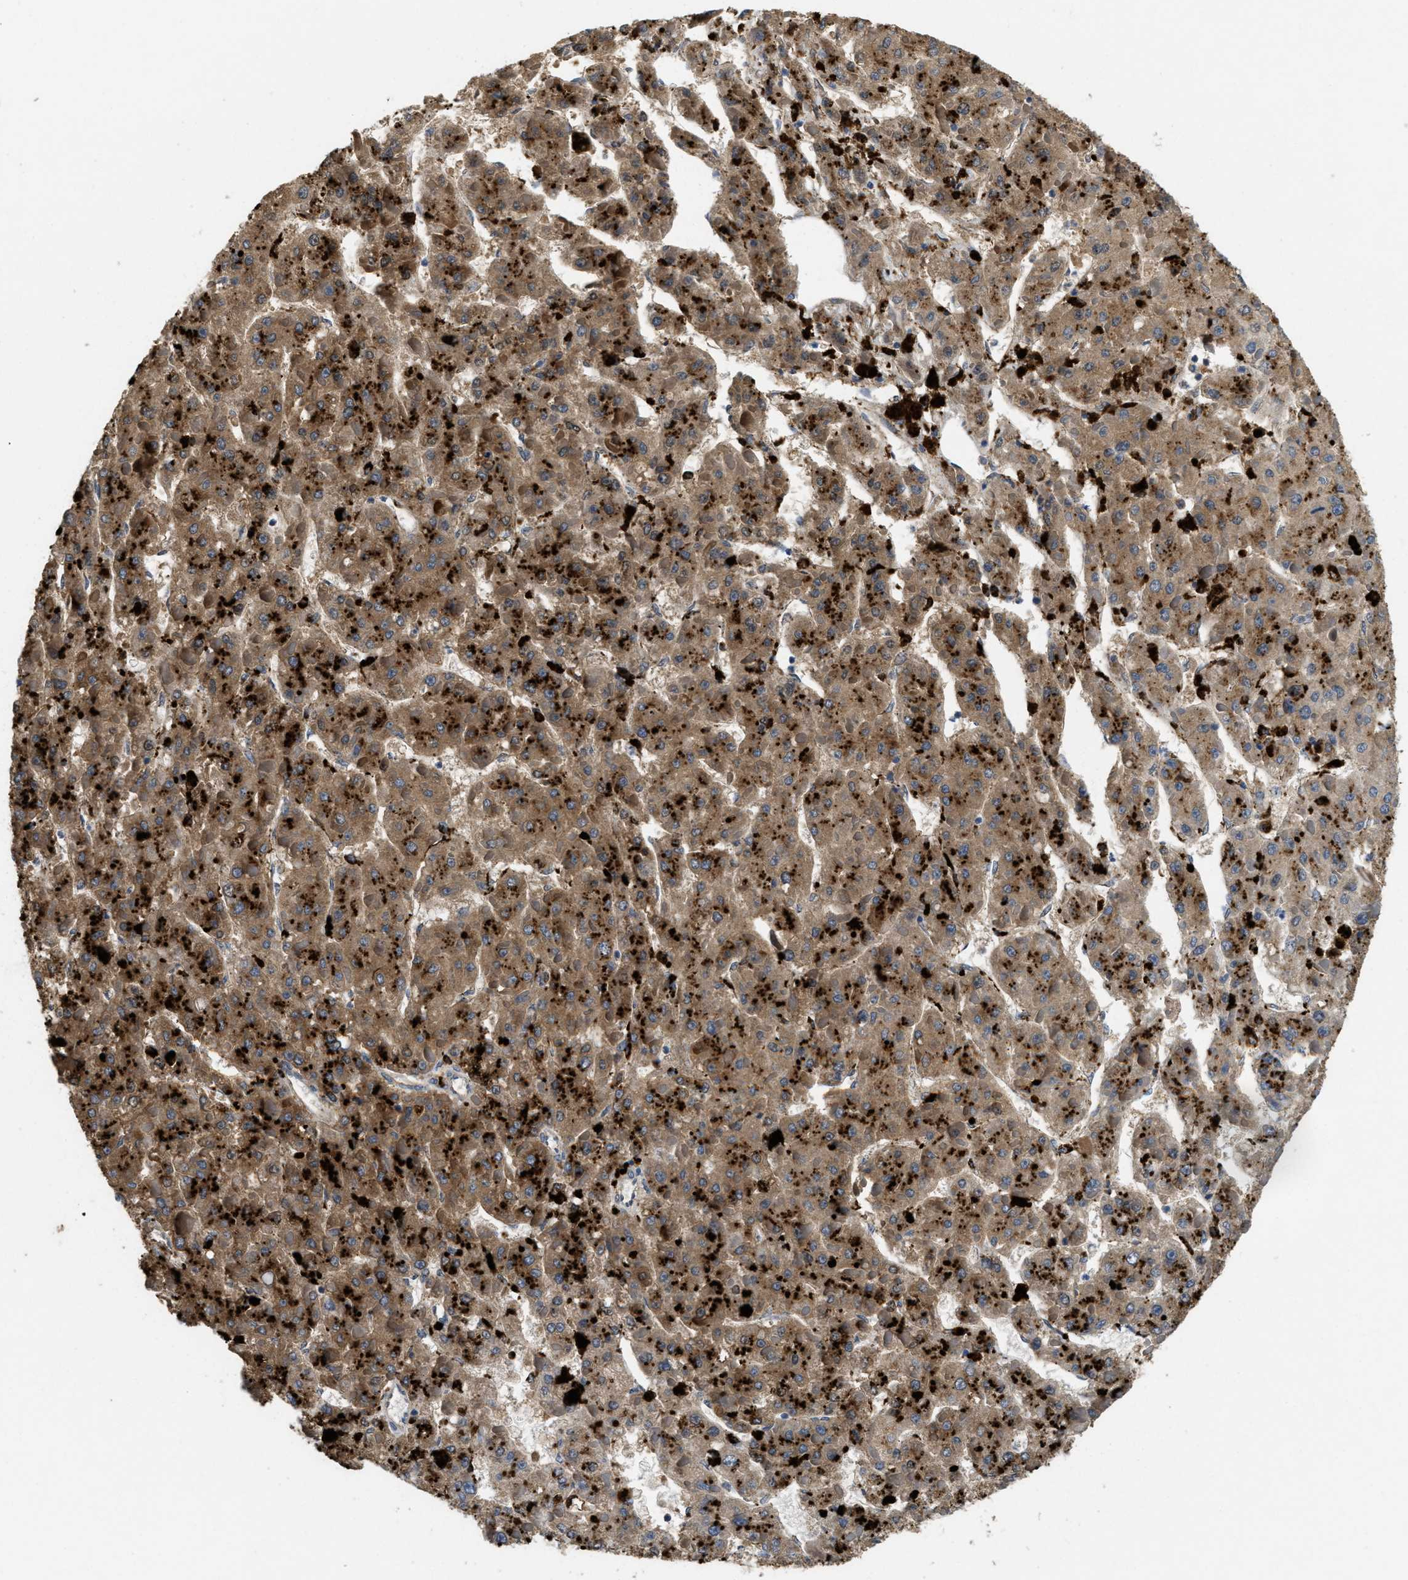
{"staining": {"intensity": "strong", "quantity": ">75%", "location": "cytoplasmic/membranous"}, "tissue": "liver cancer", "cell_type": "Tumor cells", "image_type": "cancer", "snomed": [{"axis": "morphology", "description": "Carcinoma, Hepatocellular, NOS"}, {"axis": "topography", "description": "Liver"}], "caption": "DAB (3,3'-diaminobenzidine) immunohistochemical staining of human hepatocellular carcinoma (liver) reveals strong cytoplasmic/membranous protein expression in approximately >75% of tumor cells. The protein is stained brown, and the nuclei are stained in blue (DAB (3,3'-diaminobenzidine) IHC with brightfield microscopy, high magnification).", "gene": "BMPR2", "patient": {"sex": "female", "age": 73}}